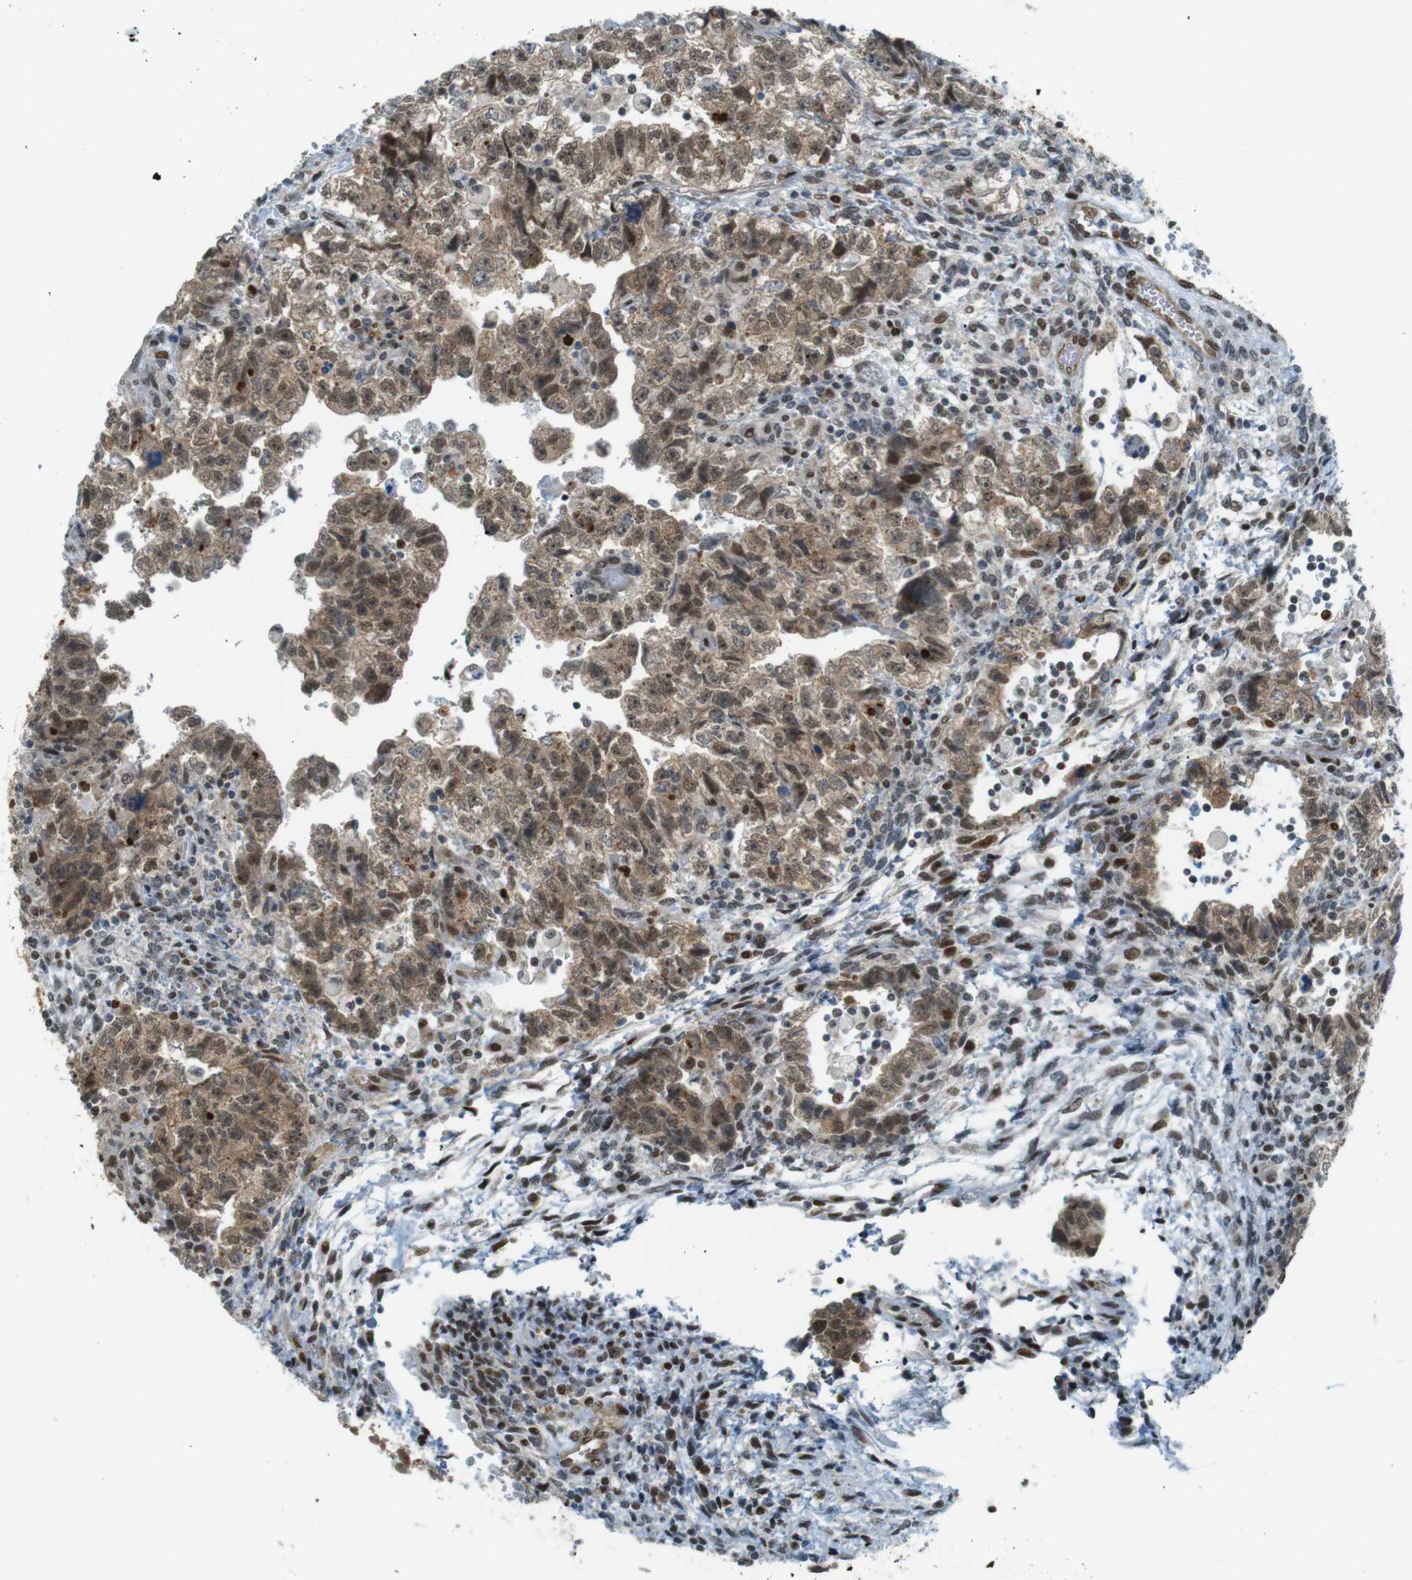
{"staining": {"intensity": "moderate", "quantity": ">75%", "location": "cytoplasmic/membranous,nuclear"}, "tissue": "testis cancer", "cell_type": "Tumor cells", "image_type": "cancer", "snomed": [{"axis": "morphology", "description": "Carcinoma, Embryonal, NOS"}, {"axis": "topography", "description": "Testis"}], "caption": "The photomicrograph exhibits a brown stain indicating the presence of a protein in the cytoplasmic/membranous and nuclear of tumor cells in testis embryonal carcinoma.", "gene": "UBB", "patient": {"sex": "male", "age": 36}}